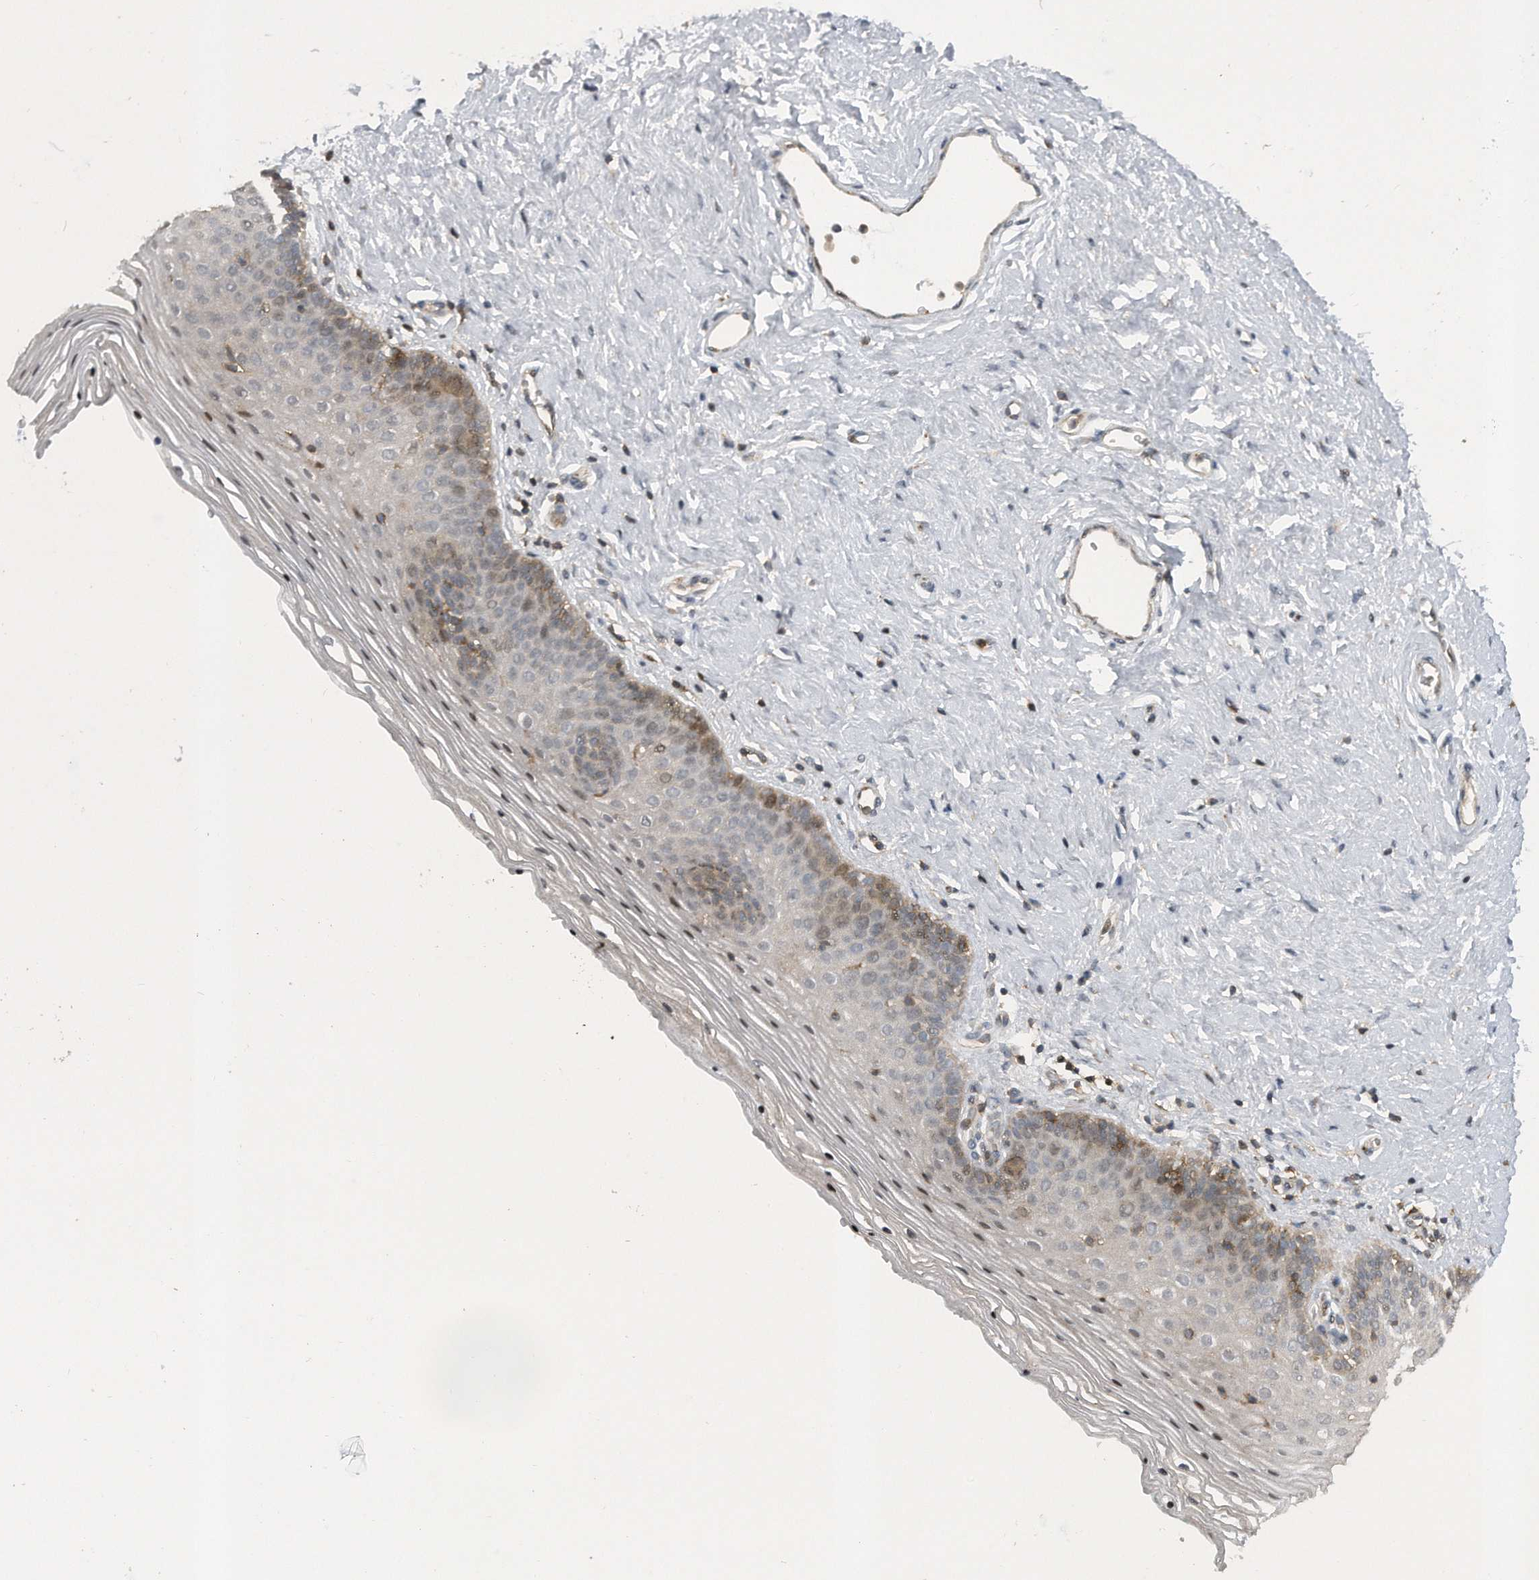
{"staining": {"intensity": "moderate", "quantity": "<25%", "location": "cytoplasmic/membranous"}, "tissue": "vagina", "cell_type": "Squamous epithelial cells", "image_type": "normal", "snomed": [{"axis": "morphology", "description": "Normal tissue, NOS"}, {"axis": "topography", "description": "Vagina"}], "caption": "DAB (3,3'-diaminobenzidine) immunohistochemical staining of normal vagina reveals moderate cytoplasmic/membranous protein positivity in approximately <25% of squamous epithelial cells. The staining was performed using DAB to visualize the protein expression in brown, while the nuclei were stained in blue with hematoxylin (Magnification: 20x).", "gene": "PGBD2", "patient": {"sex": "female", "age": 32}}